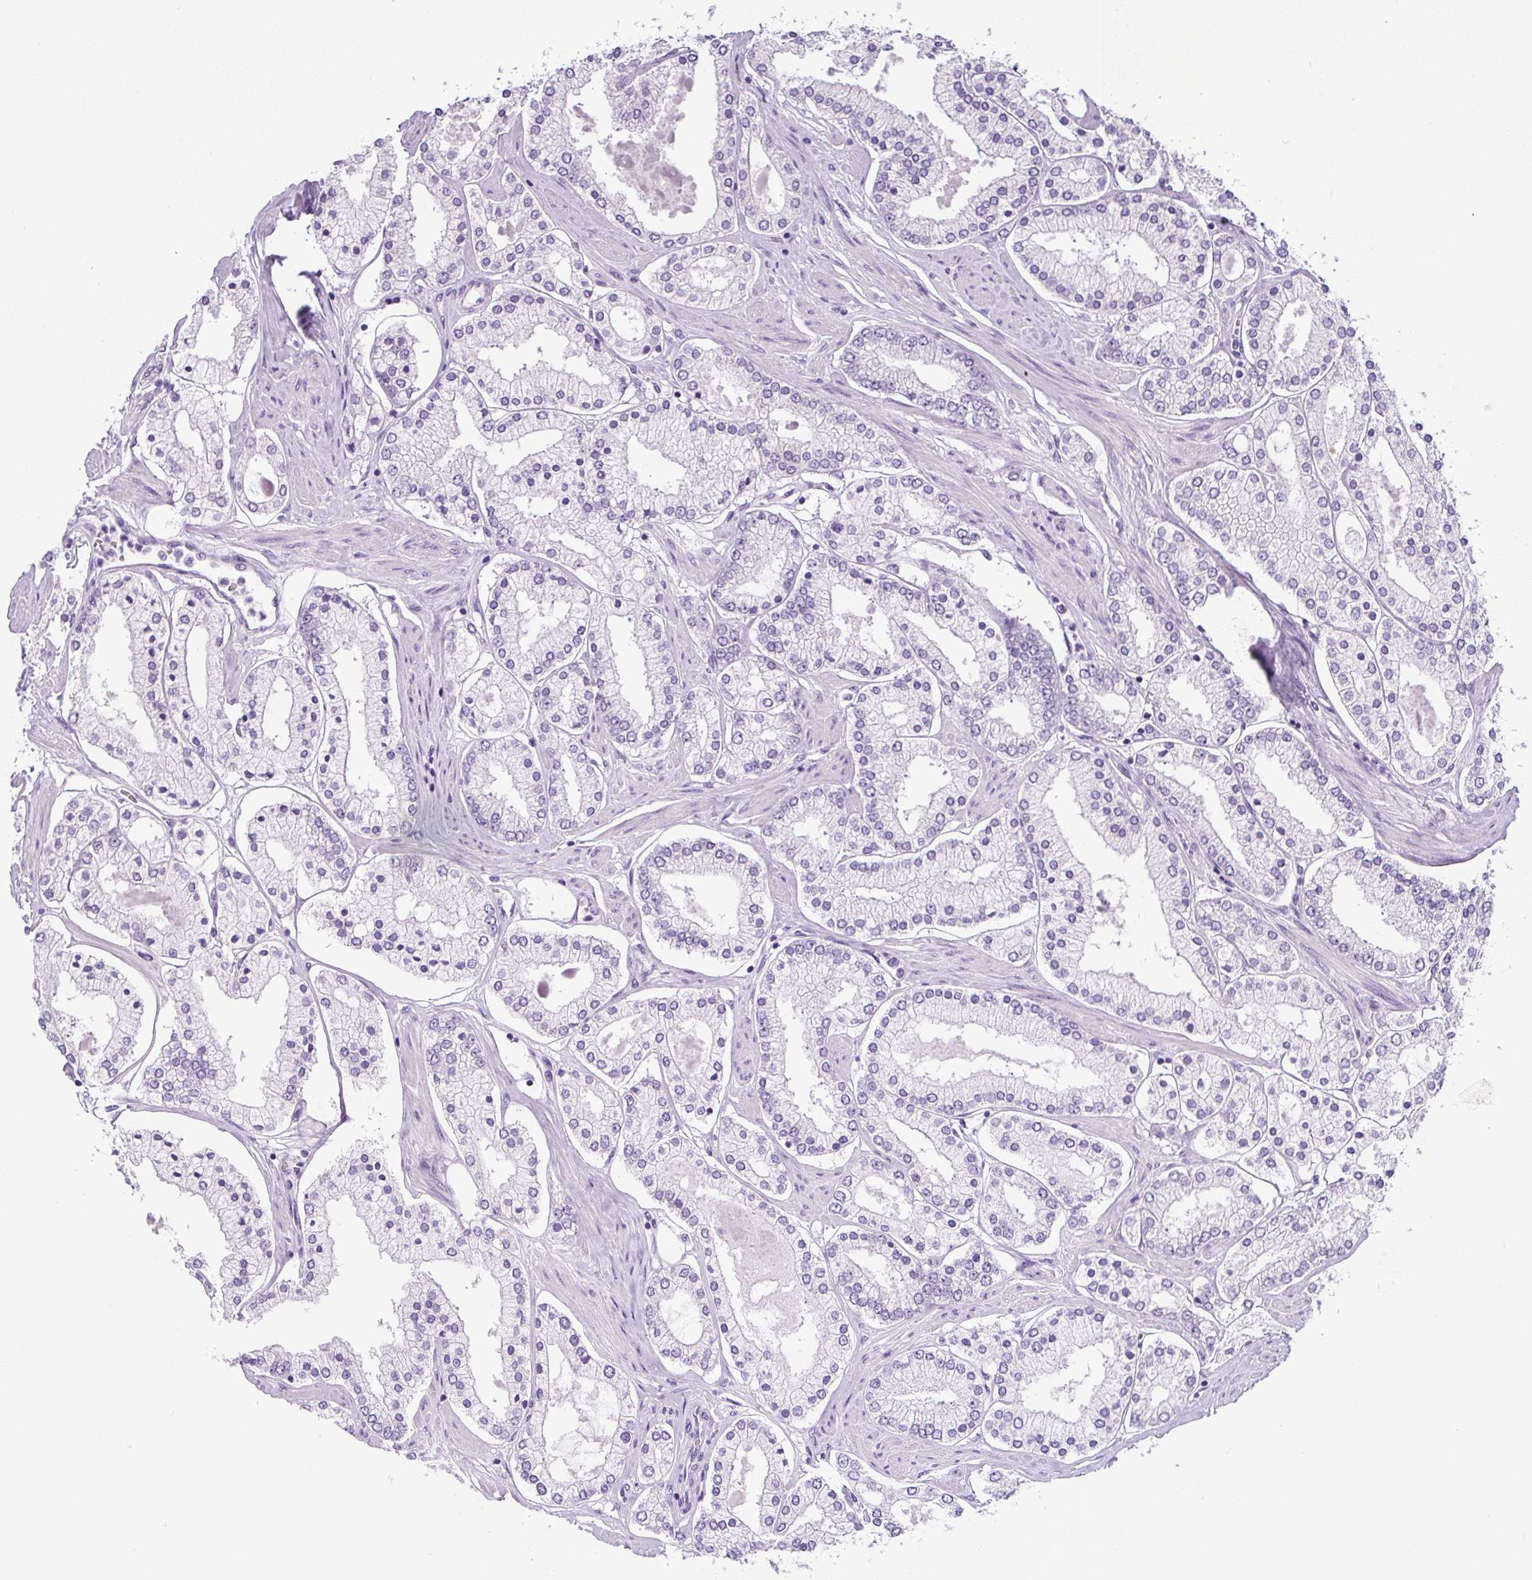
{"staining": {"intensity": "negative", "quantity": "none", "location": "none"}, "tissue": "prostate cancer", "cell_type": "Tumor cells", "image_type": "cancer", "snomed": [{"axis": "morphology", "description": "Adenocarcinoma, Low grade"}, {"axis": "topography", "description": "Prostate"}], "caption": "Prostate adenocarcinoma (low-grade) was stained to show a protein in brown. There is no significant expression in tumor cells. Nuclei are stained in blue.", "gene": "ADAMTS19", "patient": {"sex": "male", "age": 42}}